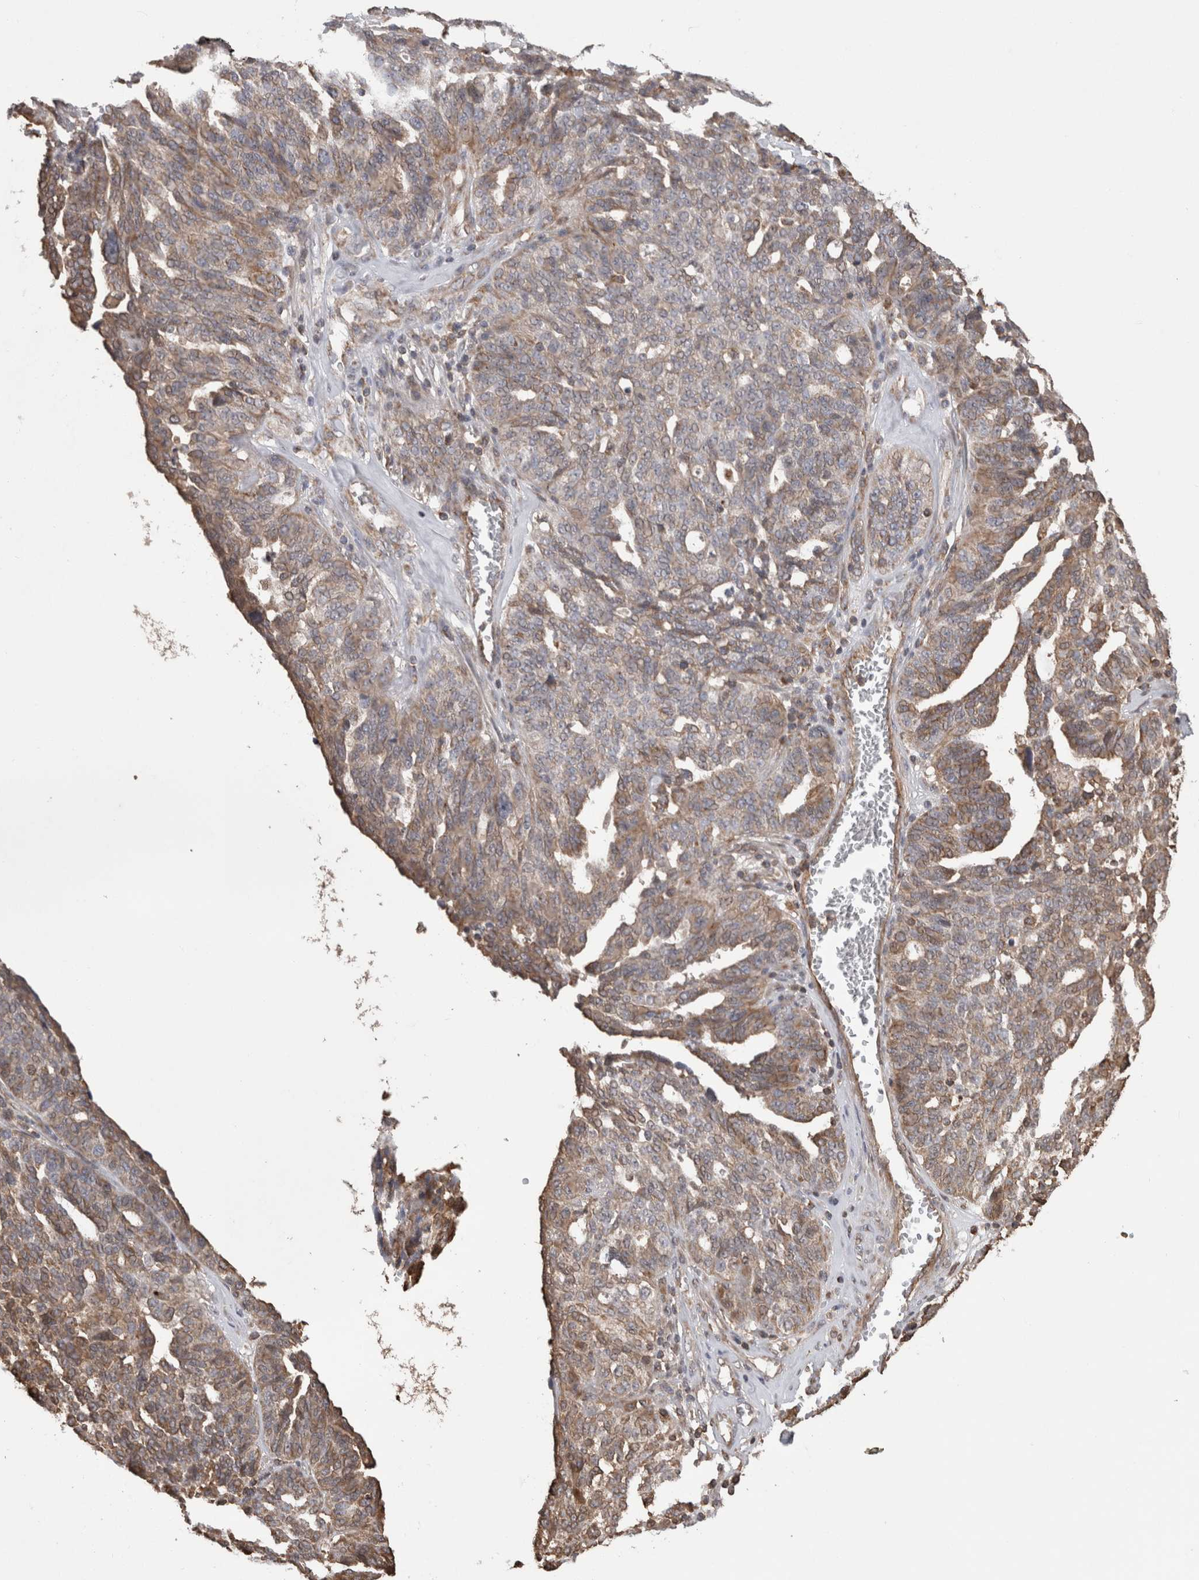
{"staining": {"intensity": "moderate", "quantity": "25%-75%", "location": "cytoplasmic/membranous"}, "tissue": "ovarian cancer", "cell_type": "Tumor cells", "image_type": "cancer", "snomed": [{"axis": "morphology", "description": "Cystadenocarcinoma, serous, NOS"}, {"axis": "topography", "description": "Ovary"}], "caption": "Immunohistochemistry of serous cystadenocarcinoma (ovarian) exhibits medium levels of moderate cytoplasmic/membranous positivity in about 25%-75% of tumor cells.", "gene": "IMMP2L", "patient": {"sex": "female", "age": 59}}